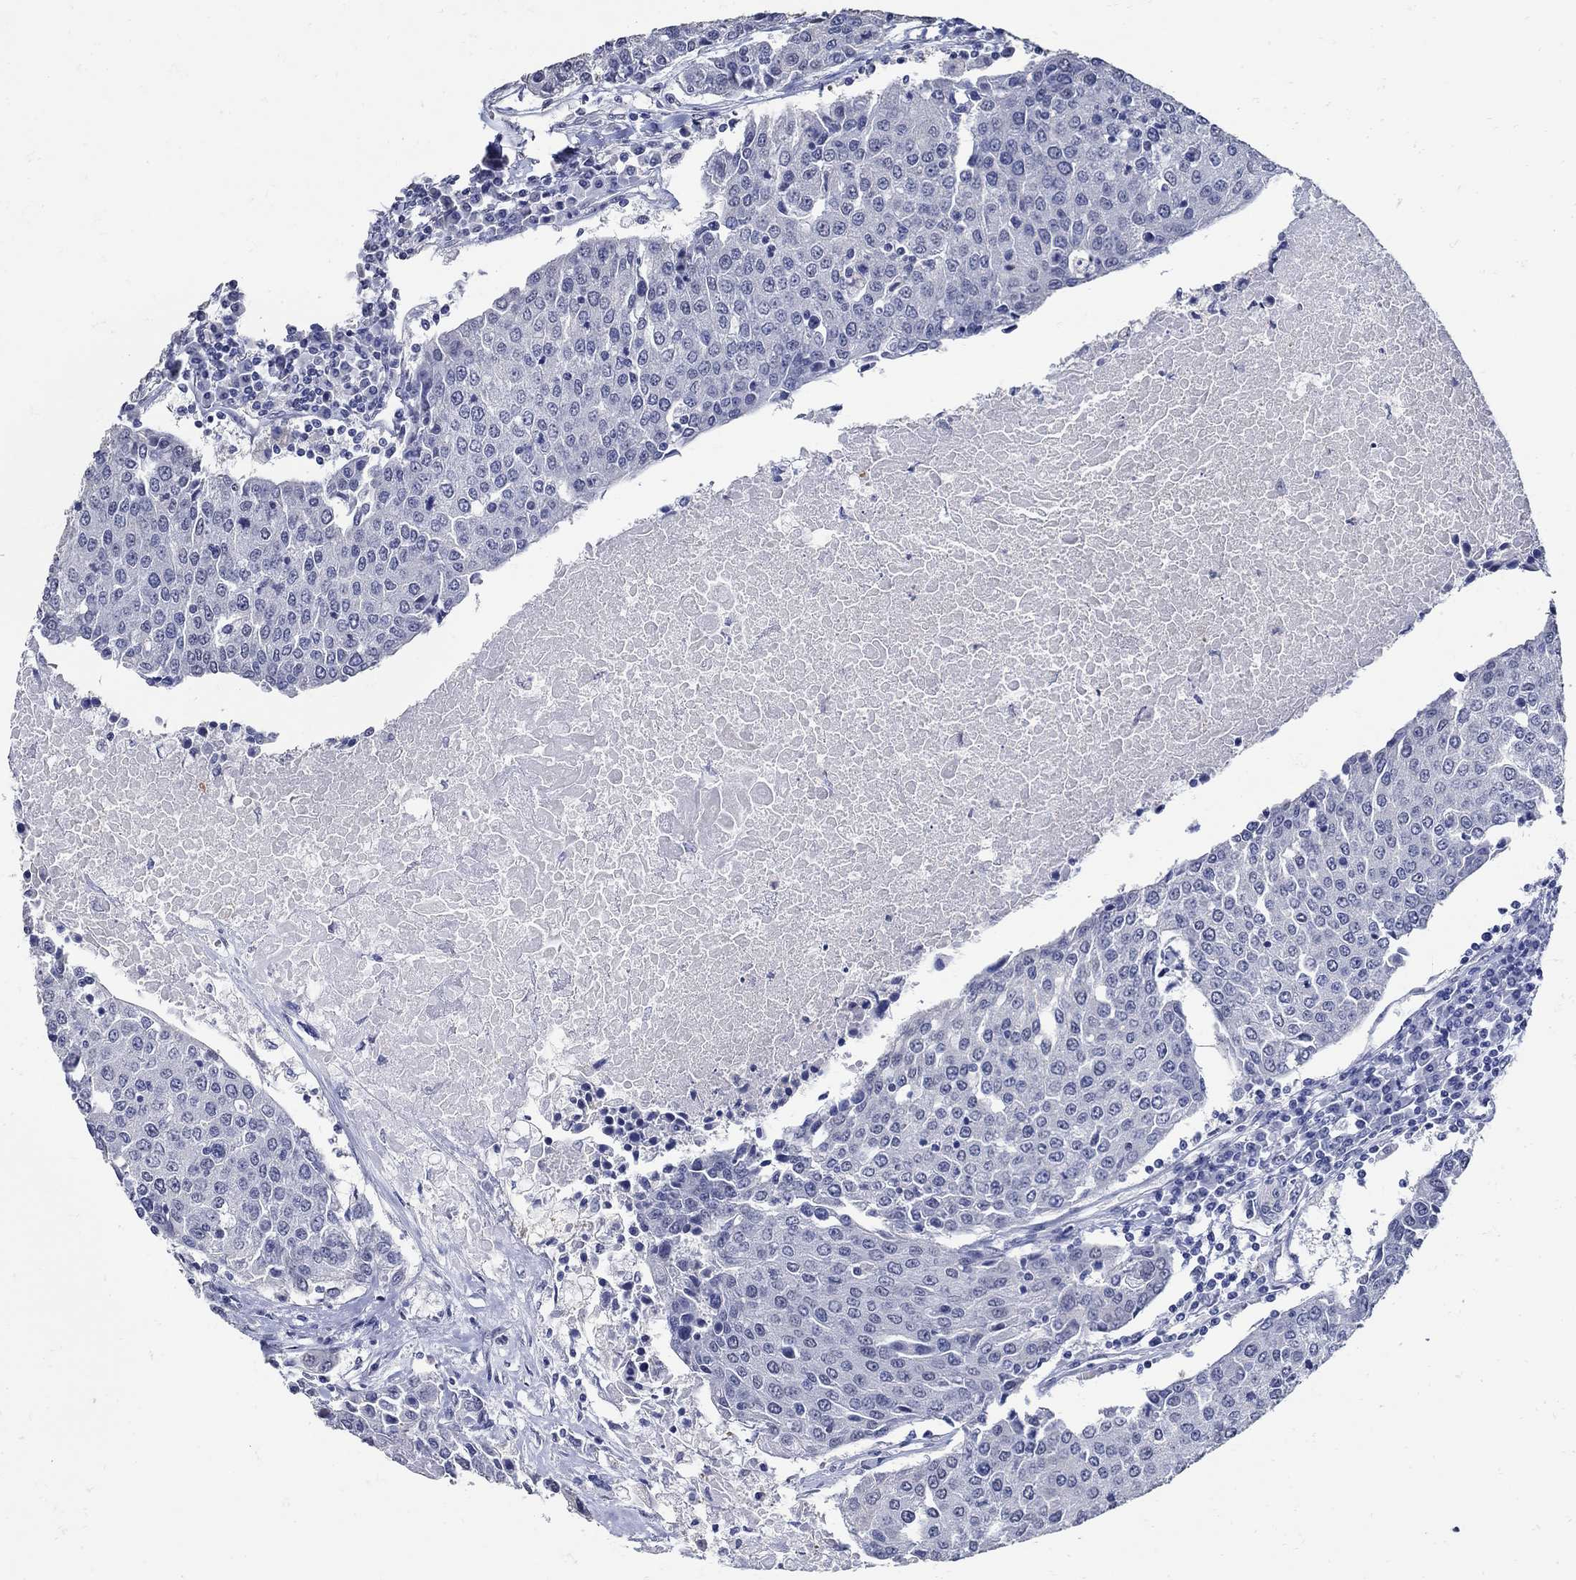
{"staining": {"intensity": "negative", "quantity": "none", "location": "none"}, "tissue": "urothelial cancer", "cell_type": "Tumor cells", "image_type": "cancer", "snomed": [{"axis": "morphology", "description": "Urothelial carcinoma, High grade"}, {"axis": "topography", "description": "Urinary bladder"}], "caption": "There is no significant staining in tumor cells of urothelial carcinoma (high-grade).", "gene": "KCNN3", "patient": {"sex": "female", "age": 85}}